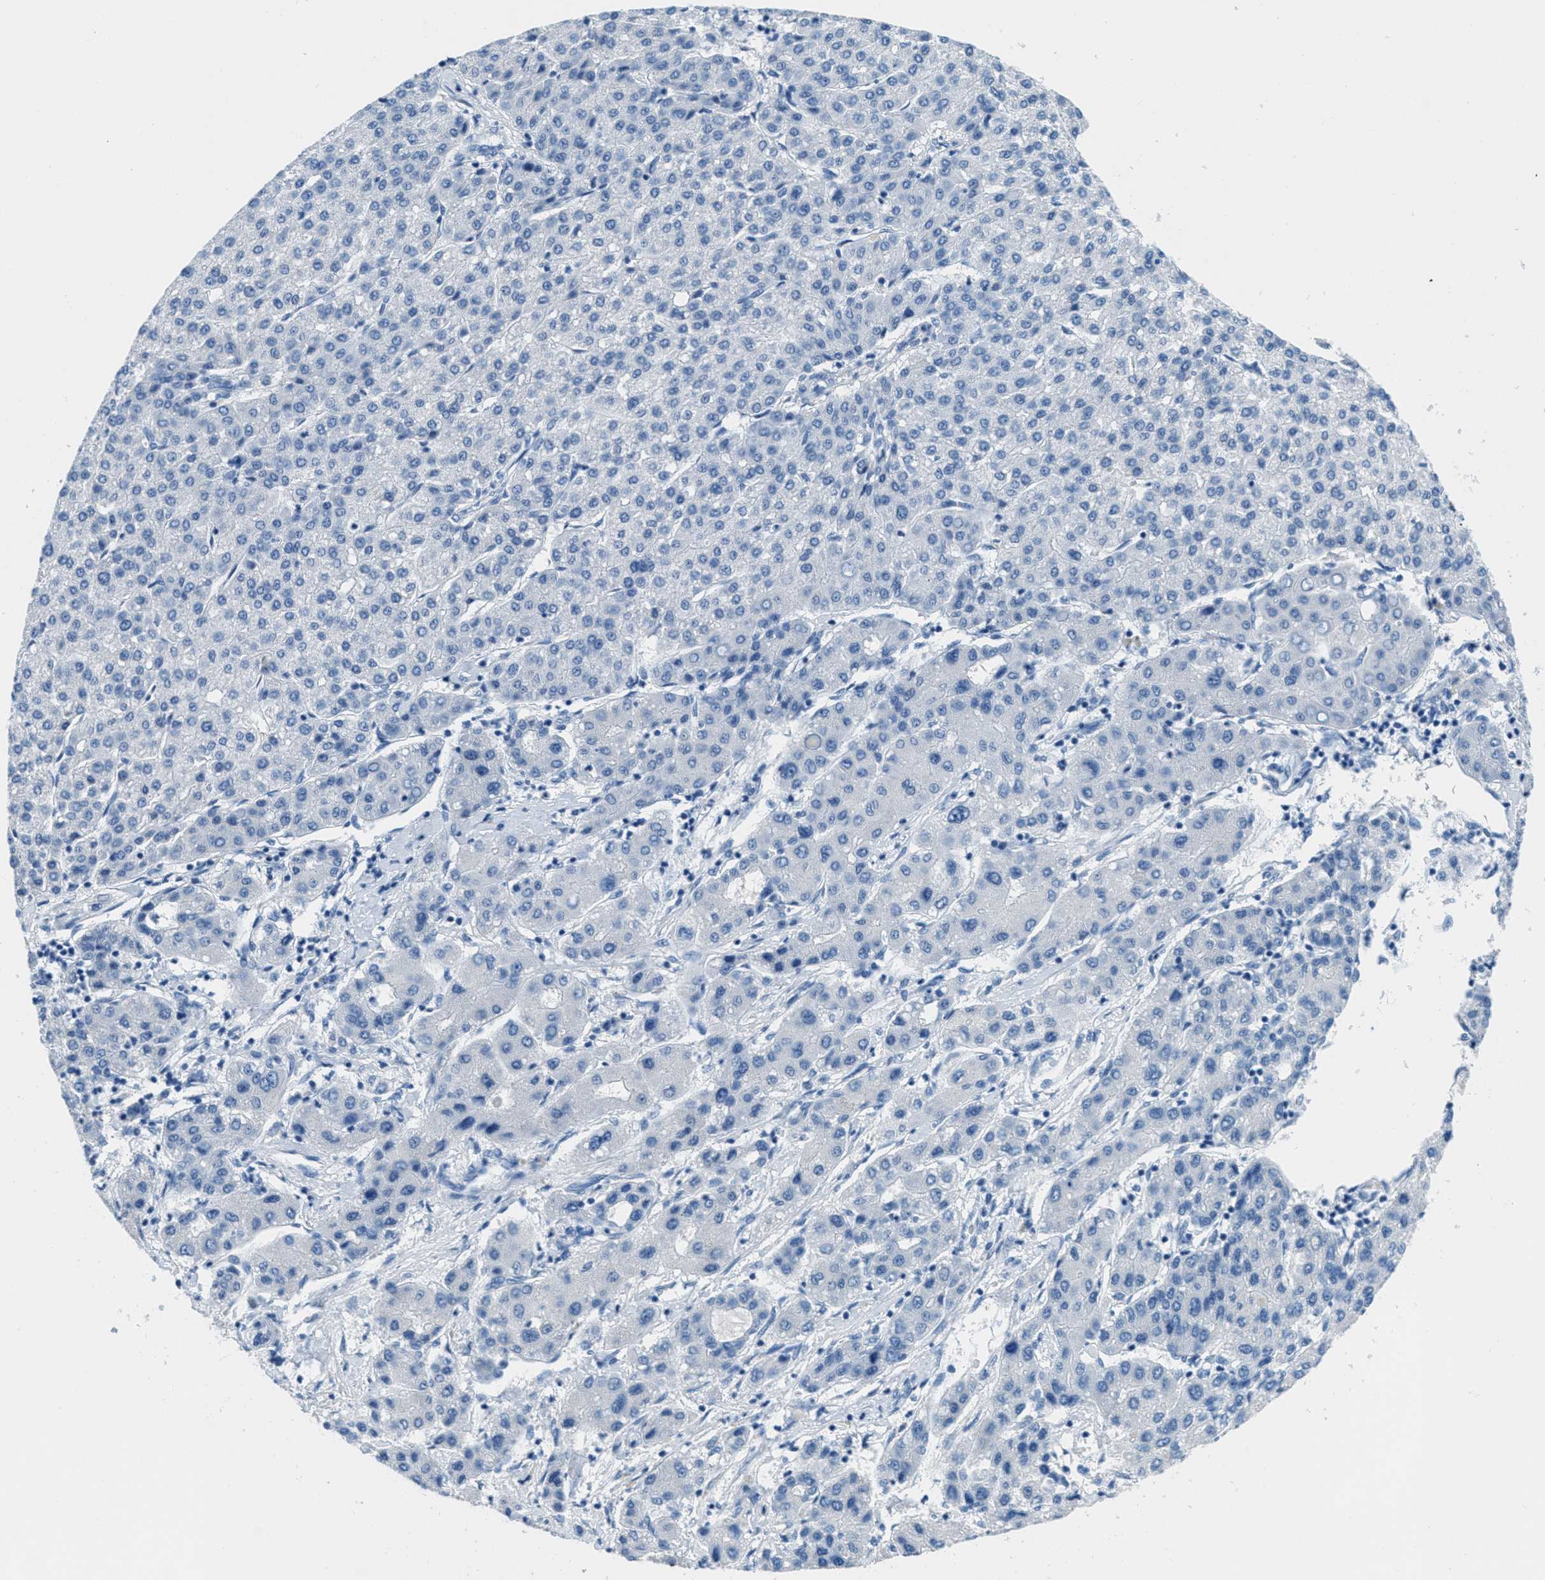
{"staining": {"intensity": "negative", "quantity": "none", "location": "none"}, "tissue": "liver cancer", "cell_type": "Tumor cells", "image_type": "cancer", "snomed": [{"axis": "morphology", "description": "Carcinoma, Hepatocellular, NOS"}, {"axis": "topography", "description": "Liver"}], "caption": "An IHC micrograph of hepatocellular carcinoma (liver) is shown. There is no staining in tumor cells of hepatocellular carcinoma (liver). Brightfield microscopy of immunohistochemistry (IHC) stained with DAB (brown) and hematoxylin (blue), captured at high magnification.", "gene": "MGARP", "patient": {"sex": "male", "age": 65}}